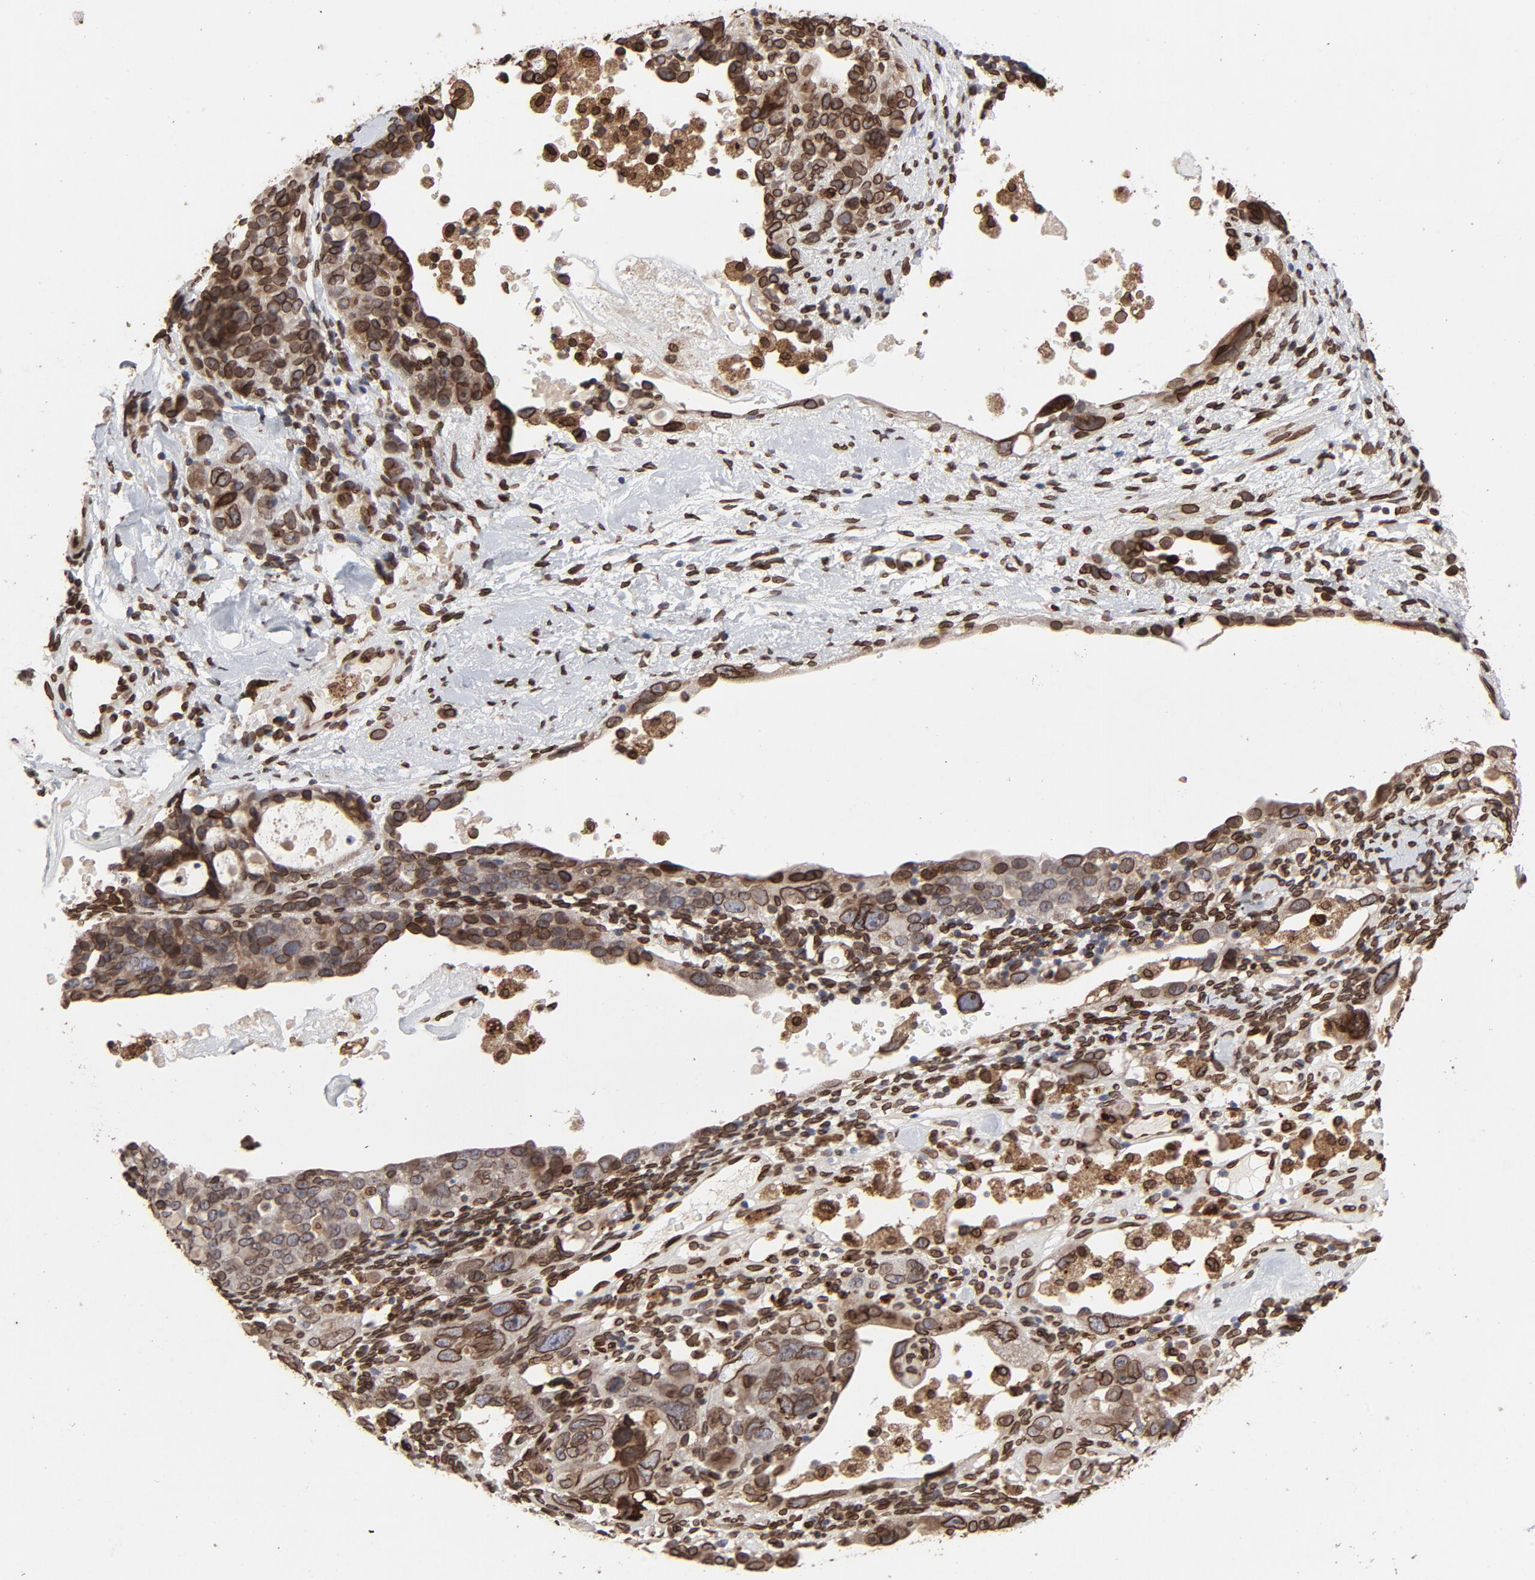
{"staining": {"intensity": "strong", "quantity": ">75%", "location": "cytoplasmic/membranous,nuclear"}, "tissue": "ovarian cancer", "cell_type": "Tumor cells", "image_type": "cancer", "snomed": [{"axis": "morphology", "description": "Cystadenocarcinoma, serous, NOS"}, {"axis": "topography", "description": "Ovary"}], "caption": "The immunohistochemical stain shows strong cytoplasmic/membranous and nuclear expression in tumor cells of ovarian serous cystadenocarcinoma tissue.", "gene": "LMNA", "patient": {"sex": "female", "age": 66}}